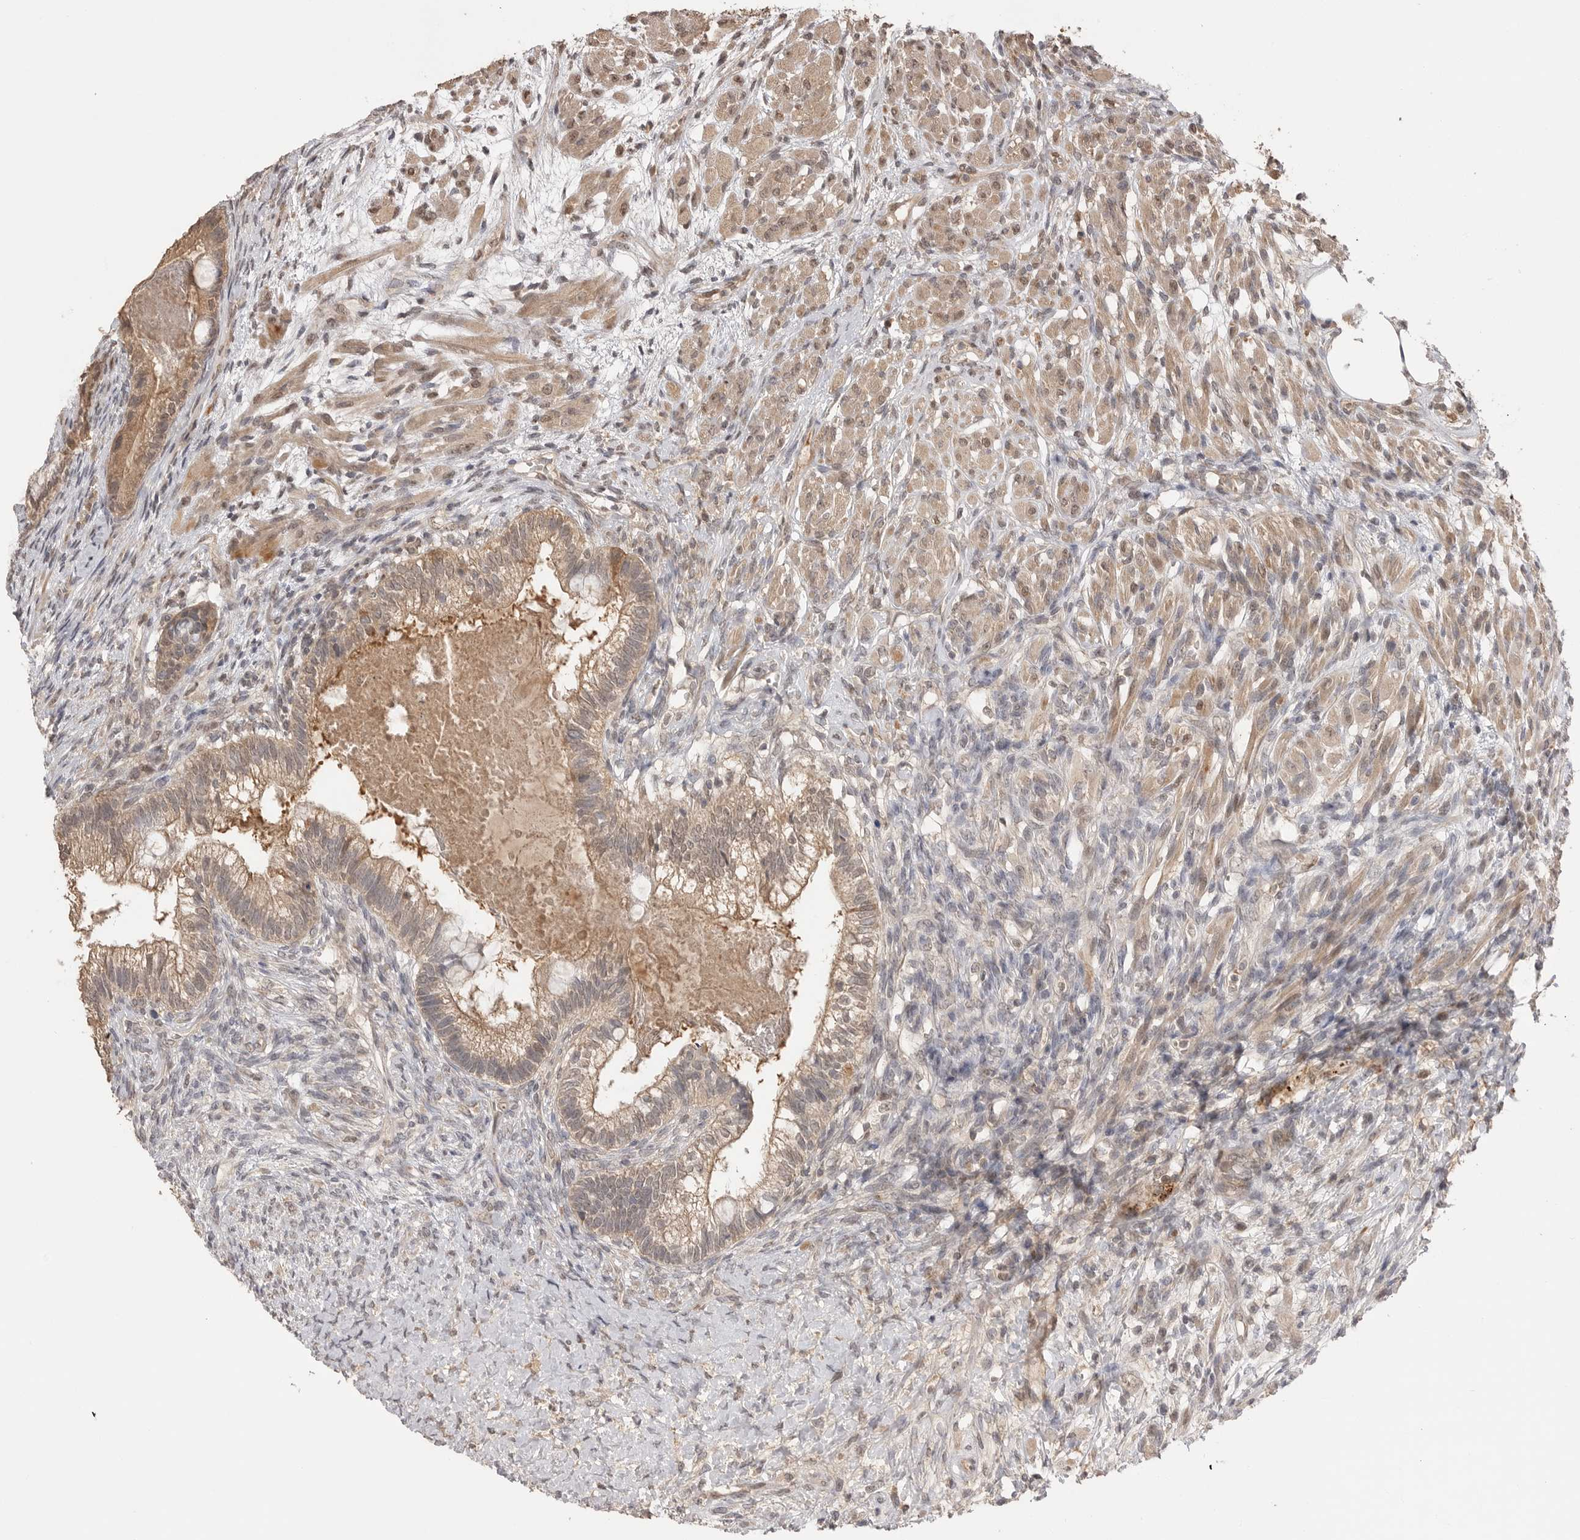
{"staining": {"intensity": "moderate", "quantity": ">75%", "location": "cytoplasmic/membranous"}, "tissue": "testis cancer", "cell_type": "Tumor cells", "image_type": "cancer", "snomed": [{"axis": "morphology", "description": "Seminoma, NOS"}, {"axis": "morphology", "description": "Carcinoma, Embryonal, NOS"}, {"axis": "topography", "description": "Testis"}], "caption": "Testis cancer (seminoma) stained with a protein marker displays moderate staining in tumor cells.", "gene": "ASPSCR1", "patient": {"sex": "male", "age": 28}}